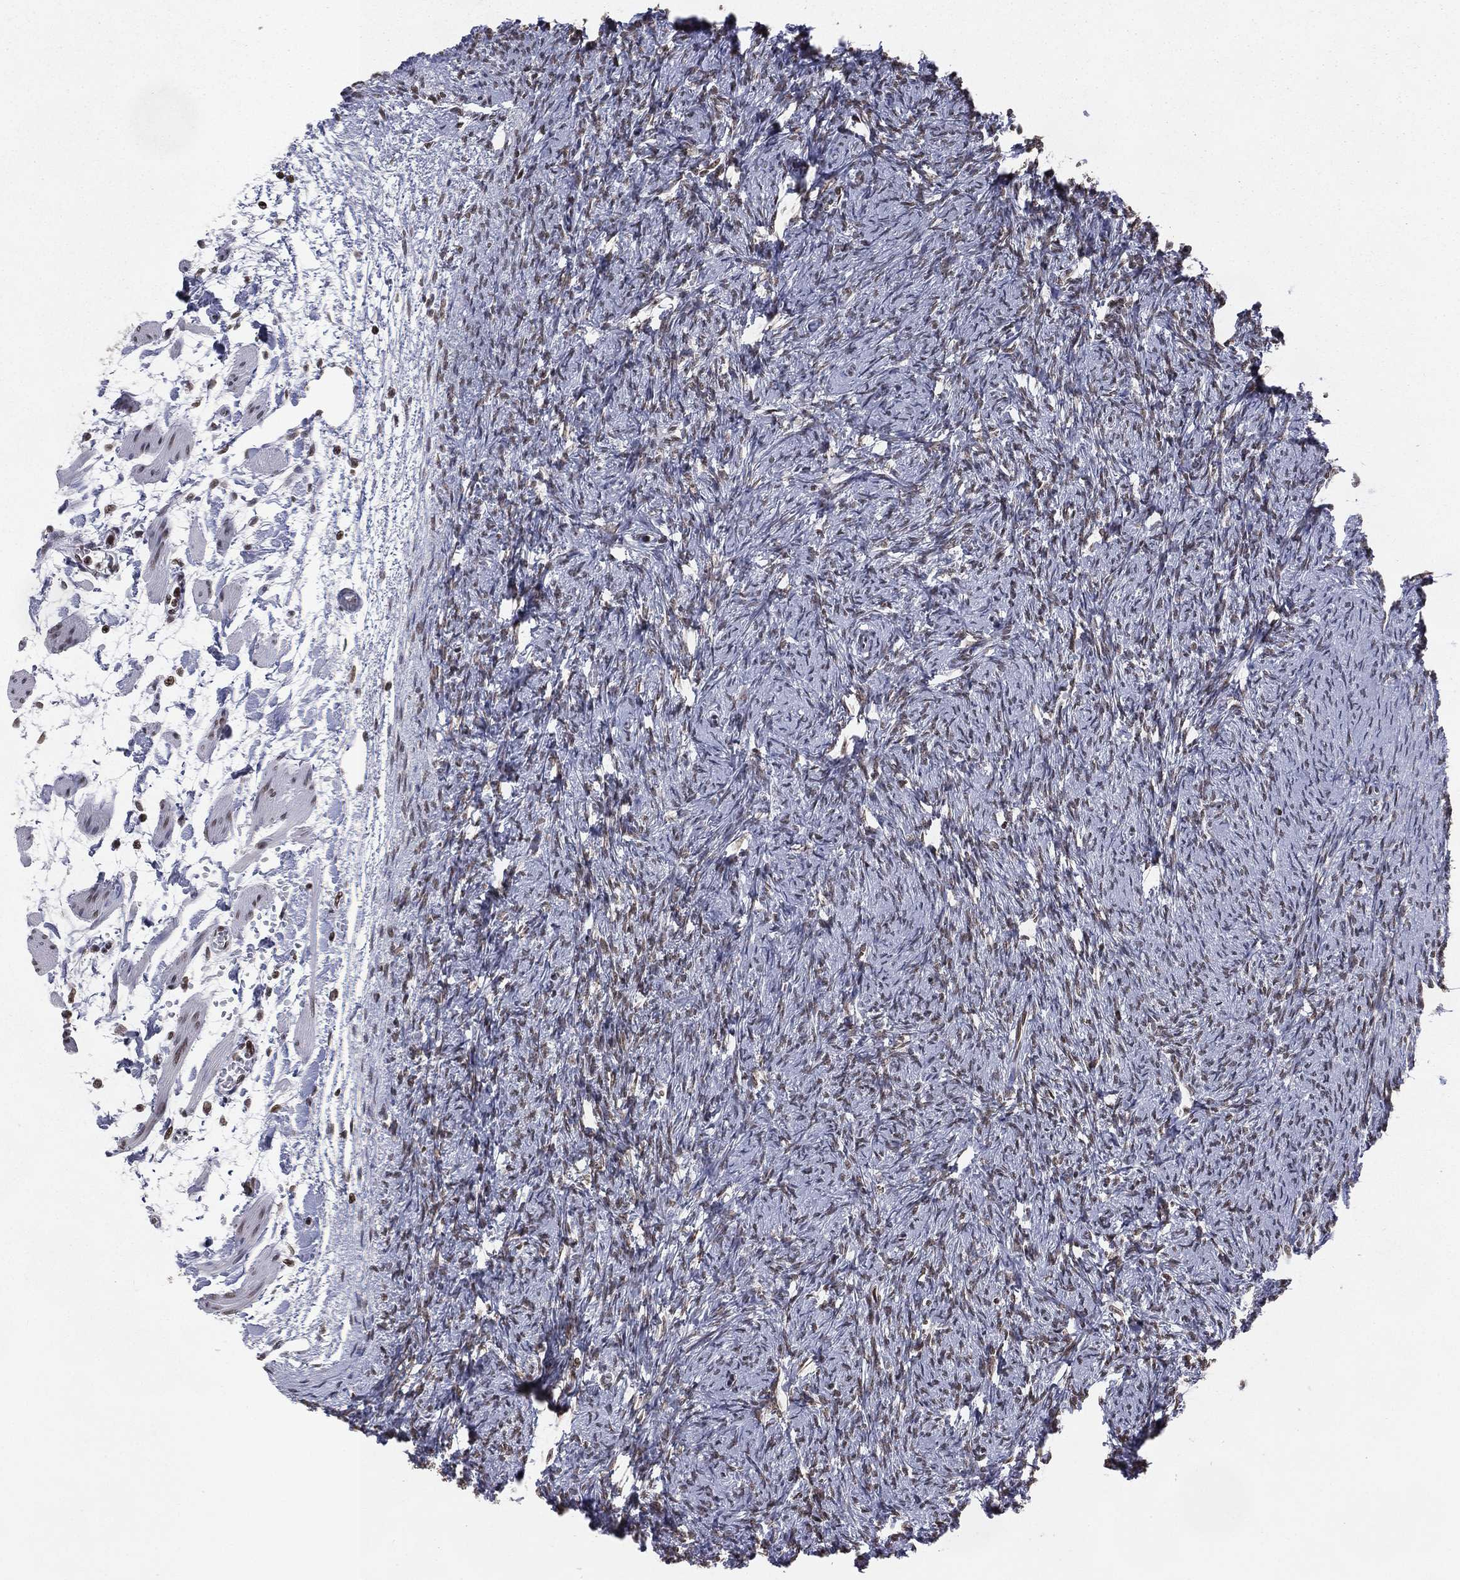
{"staining": {"intensity": "moderate", "quantity": "25%-75%", "location": "nuclear"}, "tissue": "ovary", "cell_type": "Follicle cells", "image_type": "normal", "snomed": [{"axis": "morphology", "description": "Normal tissue, NOS"}, {"axis": "topography", "description": "Fallopian tube"}, {"axis": "topography", "description": "Ovary"}], "caption": "Ovary stained with immunohistochemistry demonstrates moderate nuclear positivity in approximately 25%-75% of follicle cells. (Brightfield microscopy of DAB IHC at high magnification).", "gene": "RFX7", "patient": {"sex": "female", "age": 33}}